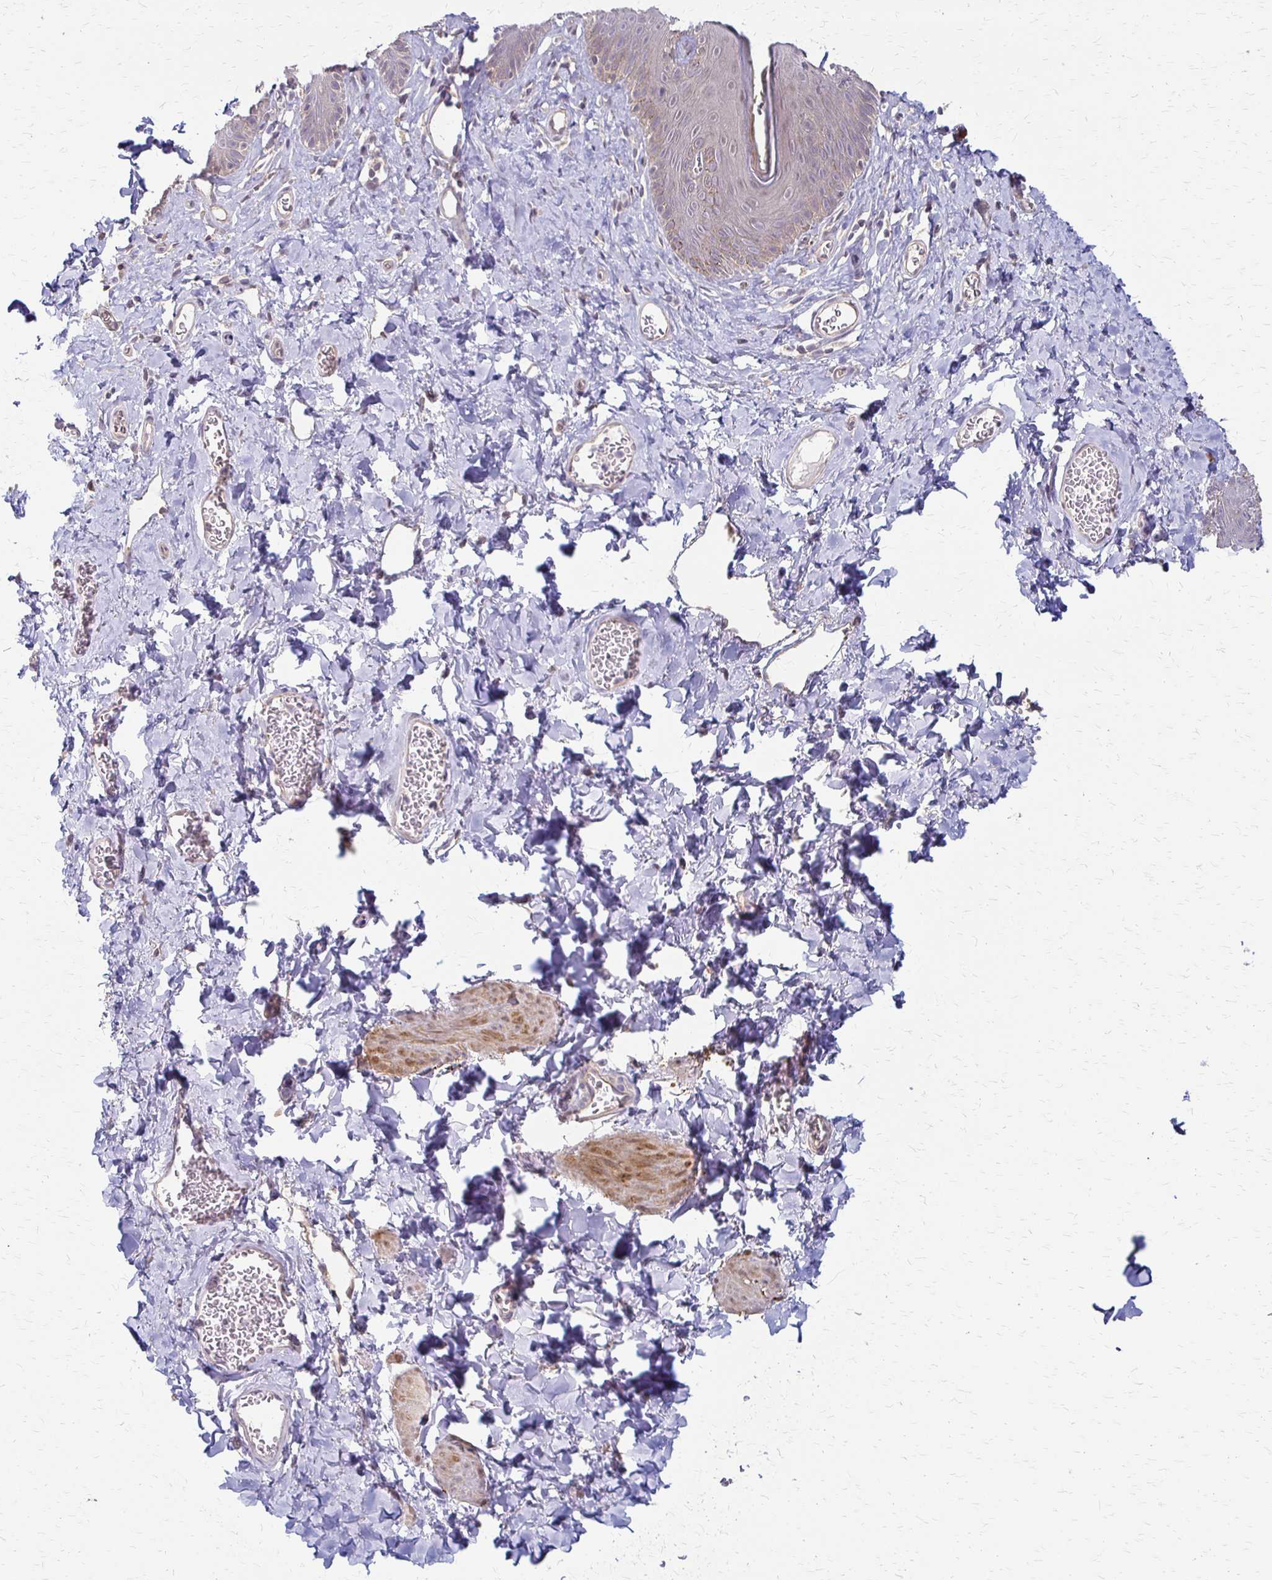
{"staining": {"intensity": "negative", "quantity": "none", "location": "none"}, "tissue": "skin", "cell_type": "Epidermal cells", "image_type": "normal", "snomed": [{"axis": "morphology", "description": "Normal tissue, NOS"}, {"axis": "topography", "description": "Vulva"}, {"axis": "topography", "description": "Peripheral nerve tissue"}], "caption": "Immunohistochemistry histopathology image of normal skin: skin stained with DAB (3,3'-diaminobenzidine) exhibits no significant protein positivity in epidermal cells.", "gene": "CFL2", "patient": {"sex": "female", "age": 66}}